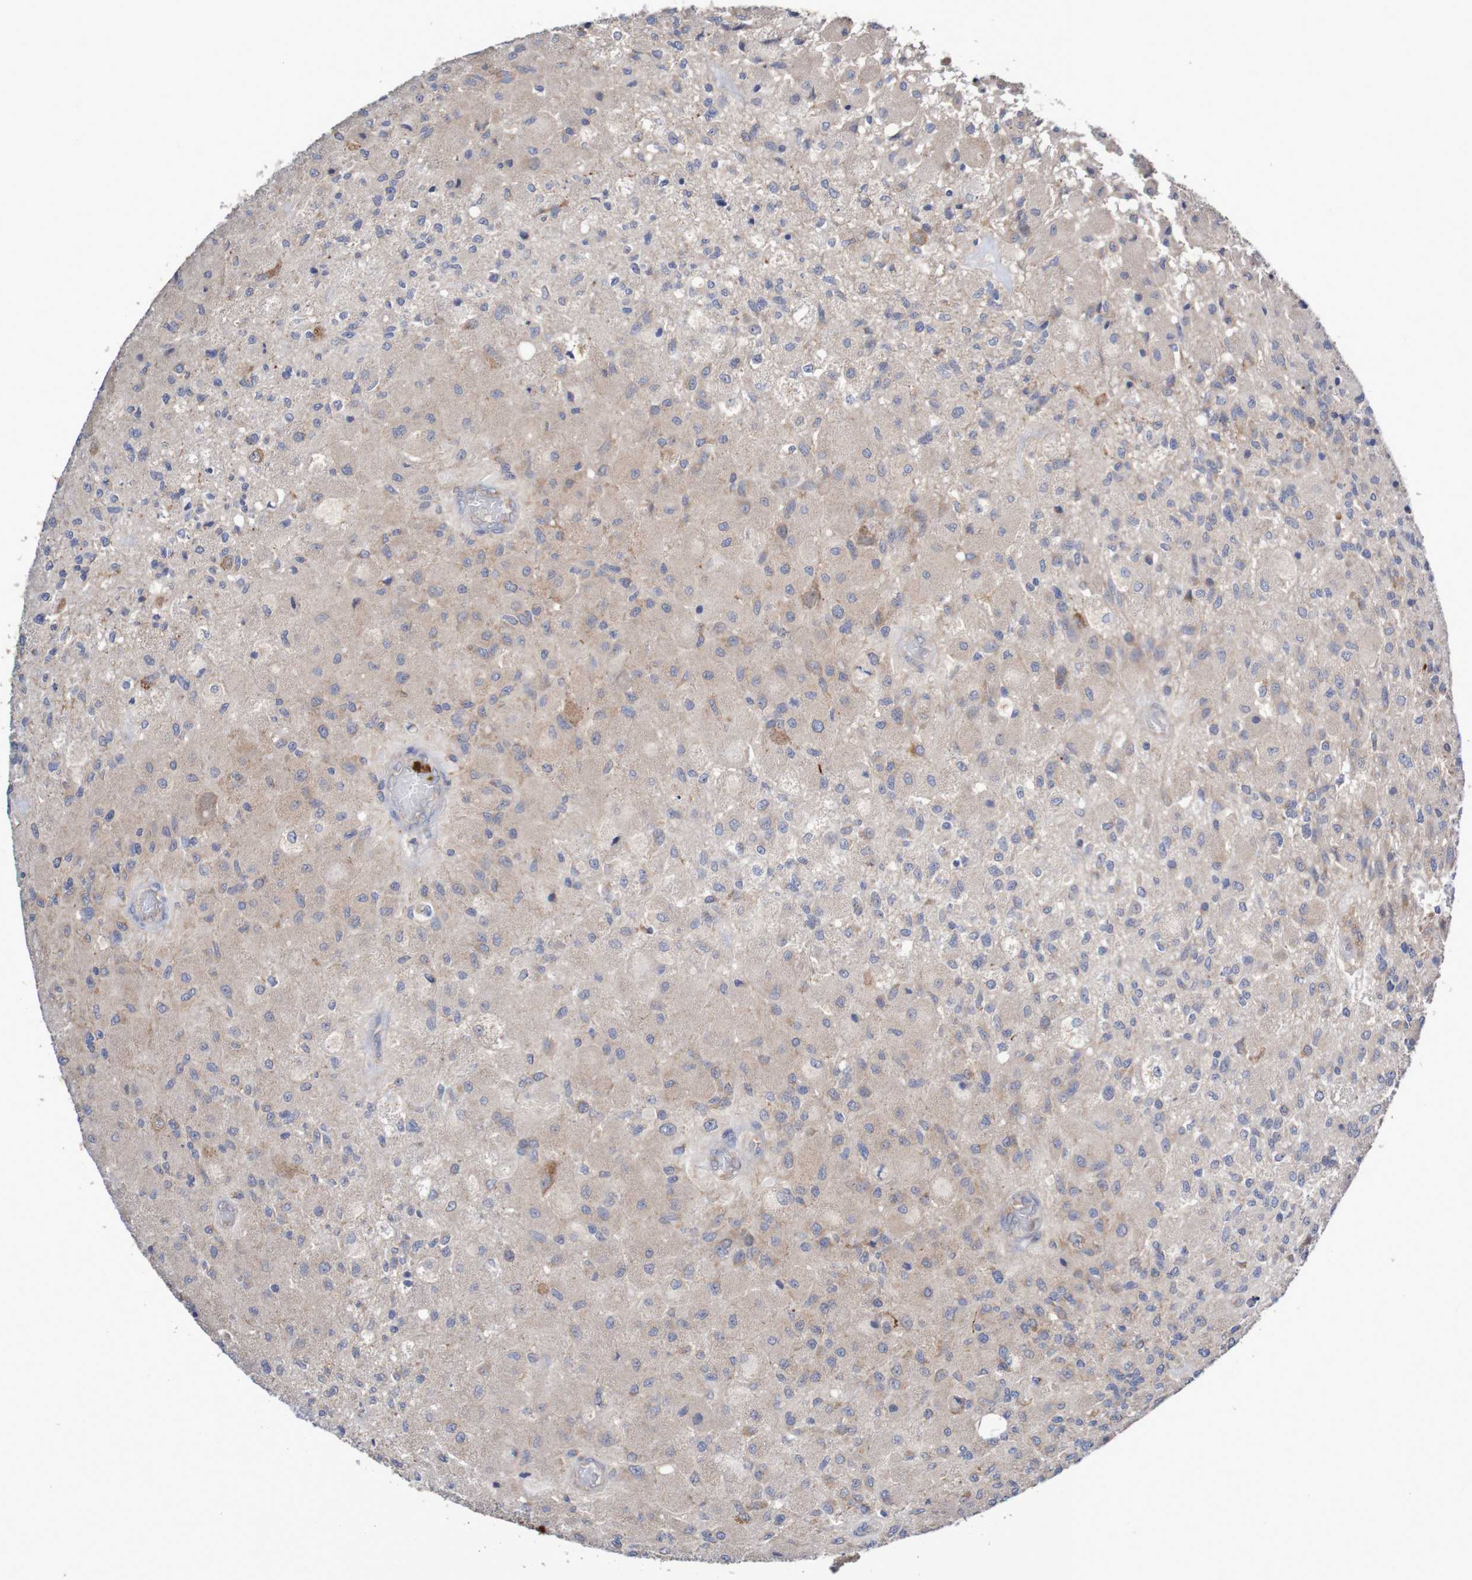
{"staining": {"intensity": "weak", "quantity": "25%-75%", "location": "cytoplasmic/membranous"}, "tissue": "glioma", "cell_type": "Tumor cells", "image_type": "cancer", "snomed": [{"axis": "morphology", "description": "Normal tissue, NOS"}, {"axis": "morphology", "description": "Glioma, malignant, High grade"}, {"axis": "topography", "description": "Cerebral cortex"}], "caption": "A high-resolution histopathology image shows IHC staining of glioma, which reveals weak cytoplasmic/membranous expression in about 25%-75% of tumor cells.", "gene": "PARP4", "patient": {"sex": "male", "age": 77}}